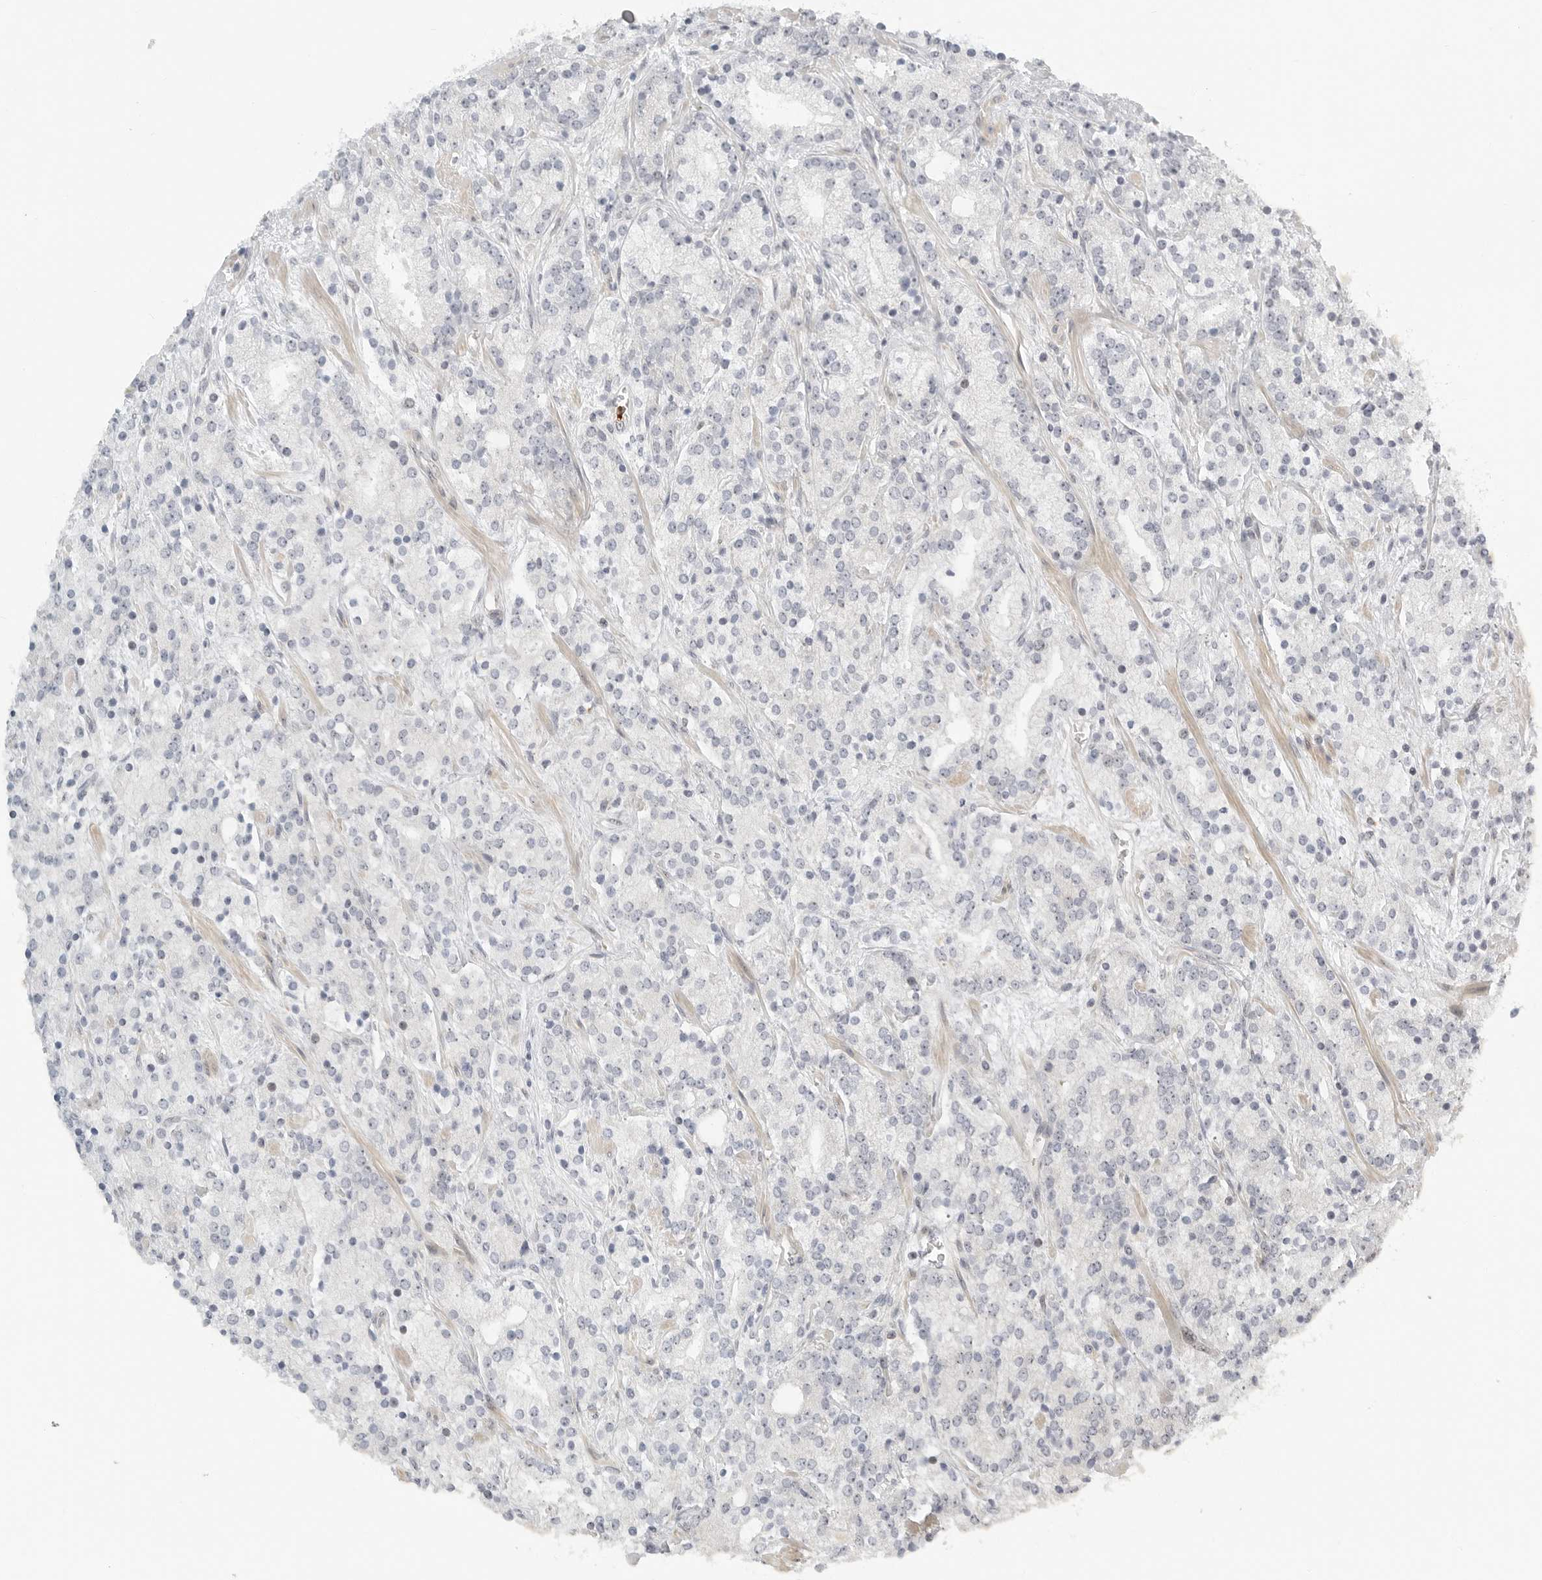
{"staining": {"intensity": "negative", "quantity": "none", "location": "none"}, "tissue": "prostate cancer", "cell_type": "Tumor cells", "image_type": "cancer", "snomed": [{"axis": "morphology", "description": "Adenocarcinoma, High grade"}, {"axis": "topography", "description": "Prostate"}], "caption": "The photomicrograph displays no staining of tumor cells in prostate cancer (high-grade adenocarcinoma).", "gene": "DSCC1", "patient": {"sex": "male", "age": 71}}